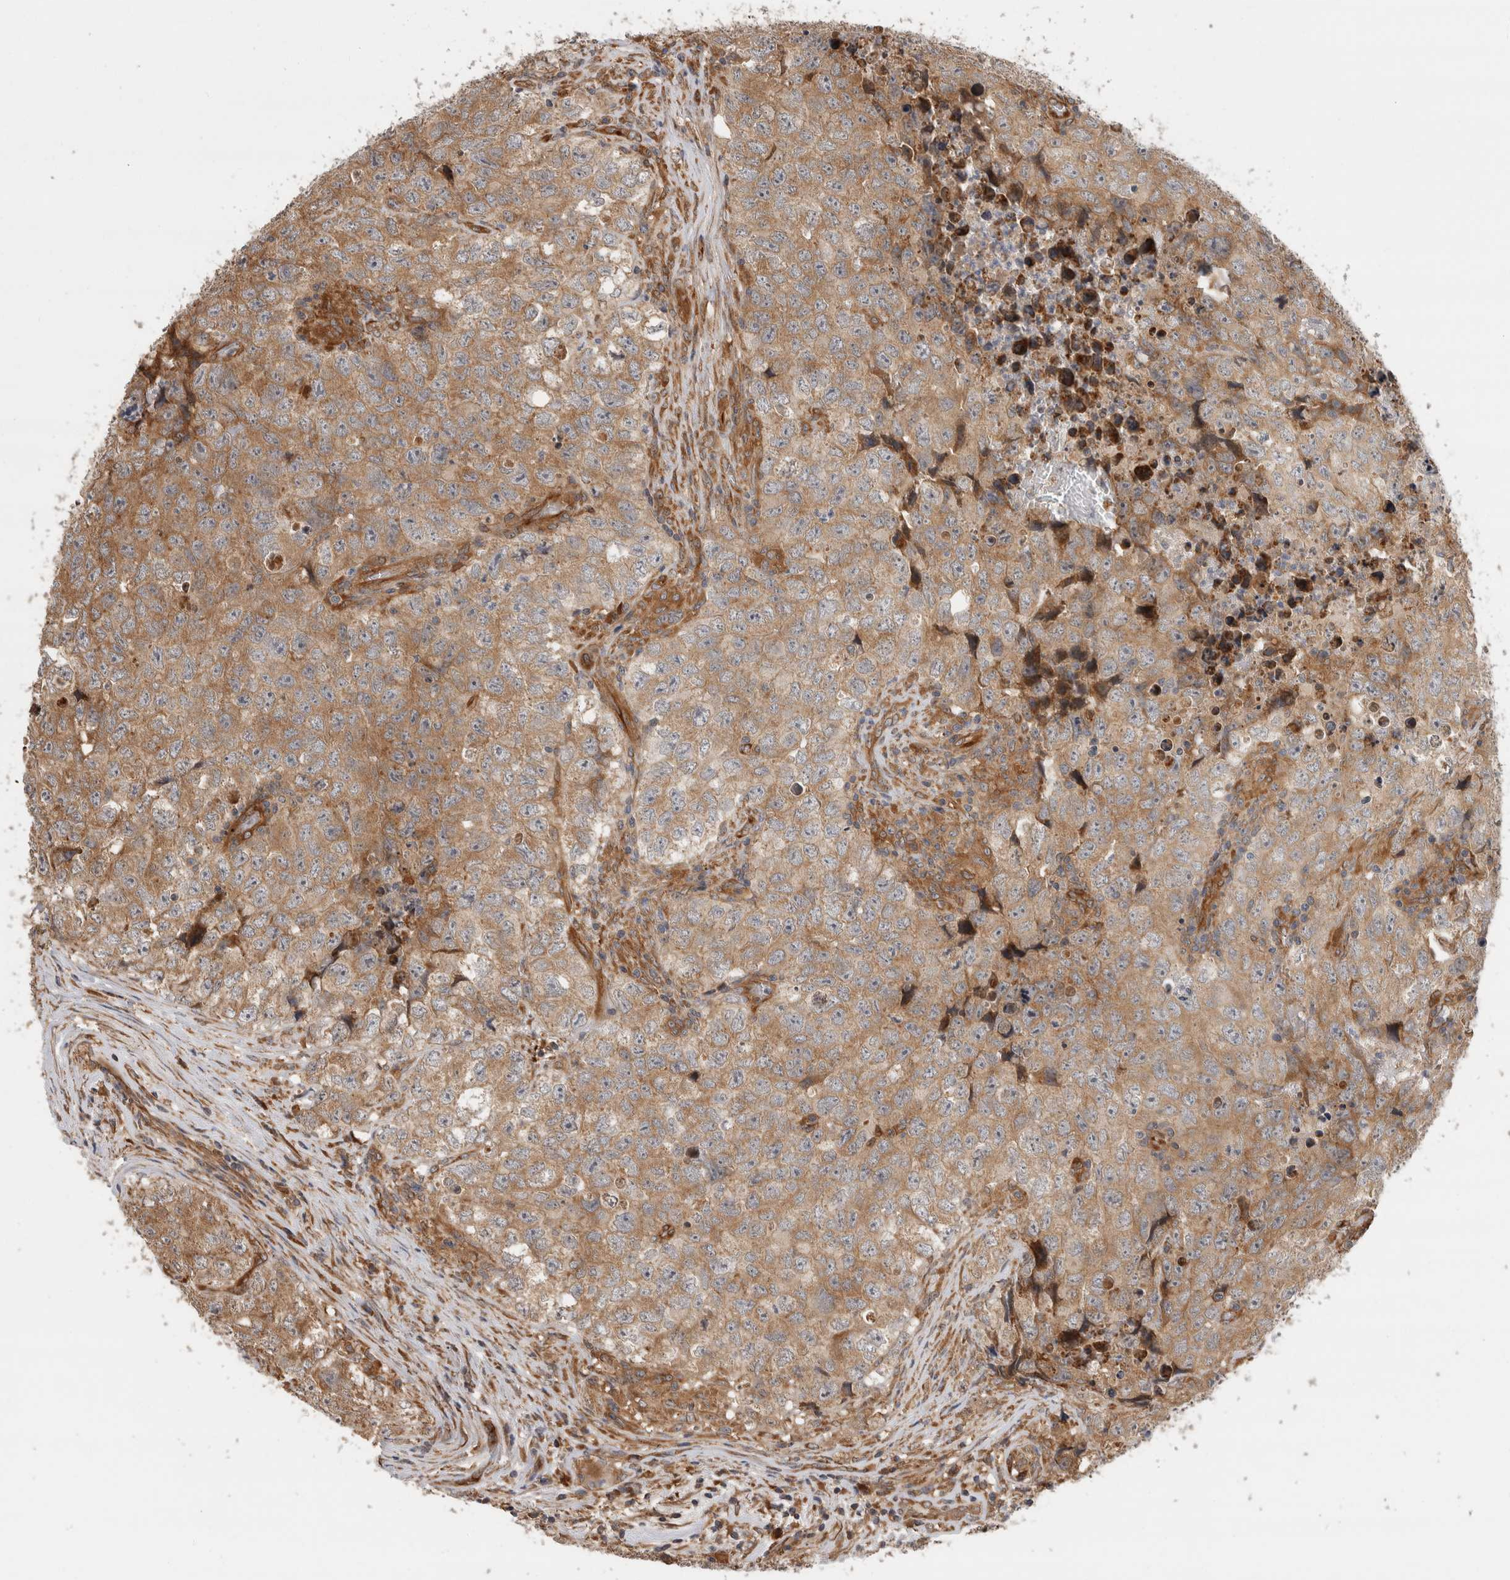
{"staining": {"intensity": "moderate", "quantity": ">75%", "location": "cytoplasmic/membranous"}, "tissue": "testis cancer", "cell_type": "Tumor cells", "image_type": "cancer", "snomed": [{"axis": "morphology", "description": "Seminoma, NOS"}, {"axis": "morphology", "description": "Carcinoma, Embryonal, NOS"}, {"axis": "topography", "description": "Testis"}], "caption": "An immunohistochemistry (IHC) micrograph of neoplastic tissue is shown. Protein staining in brown labels moderate cytoplasmic/membranous positivity in embryonal carcinoma (testis) within tumor cells. (Stains: DAB in brown, nuclei in blue, Microscopy: brightfield microscopy at high magnification).", "gene": "TUBD1", "patient": {"sex": "male", "age": 43}}